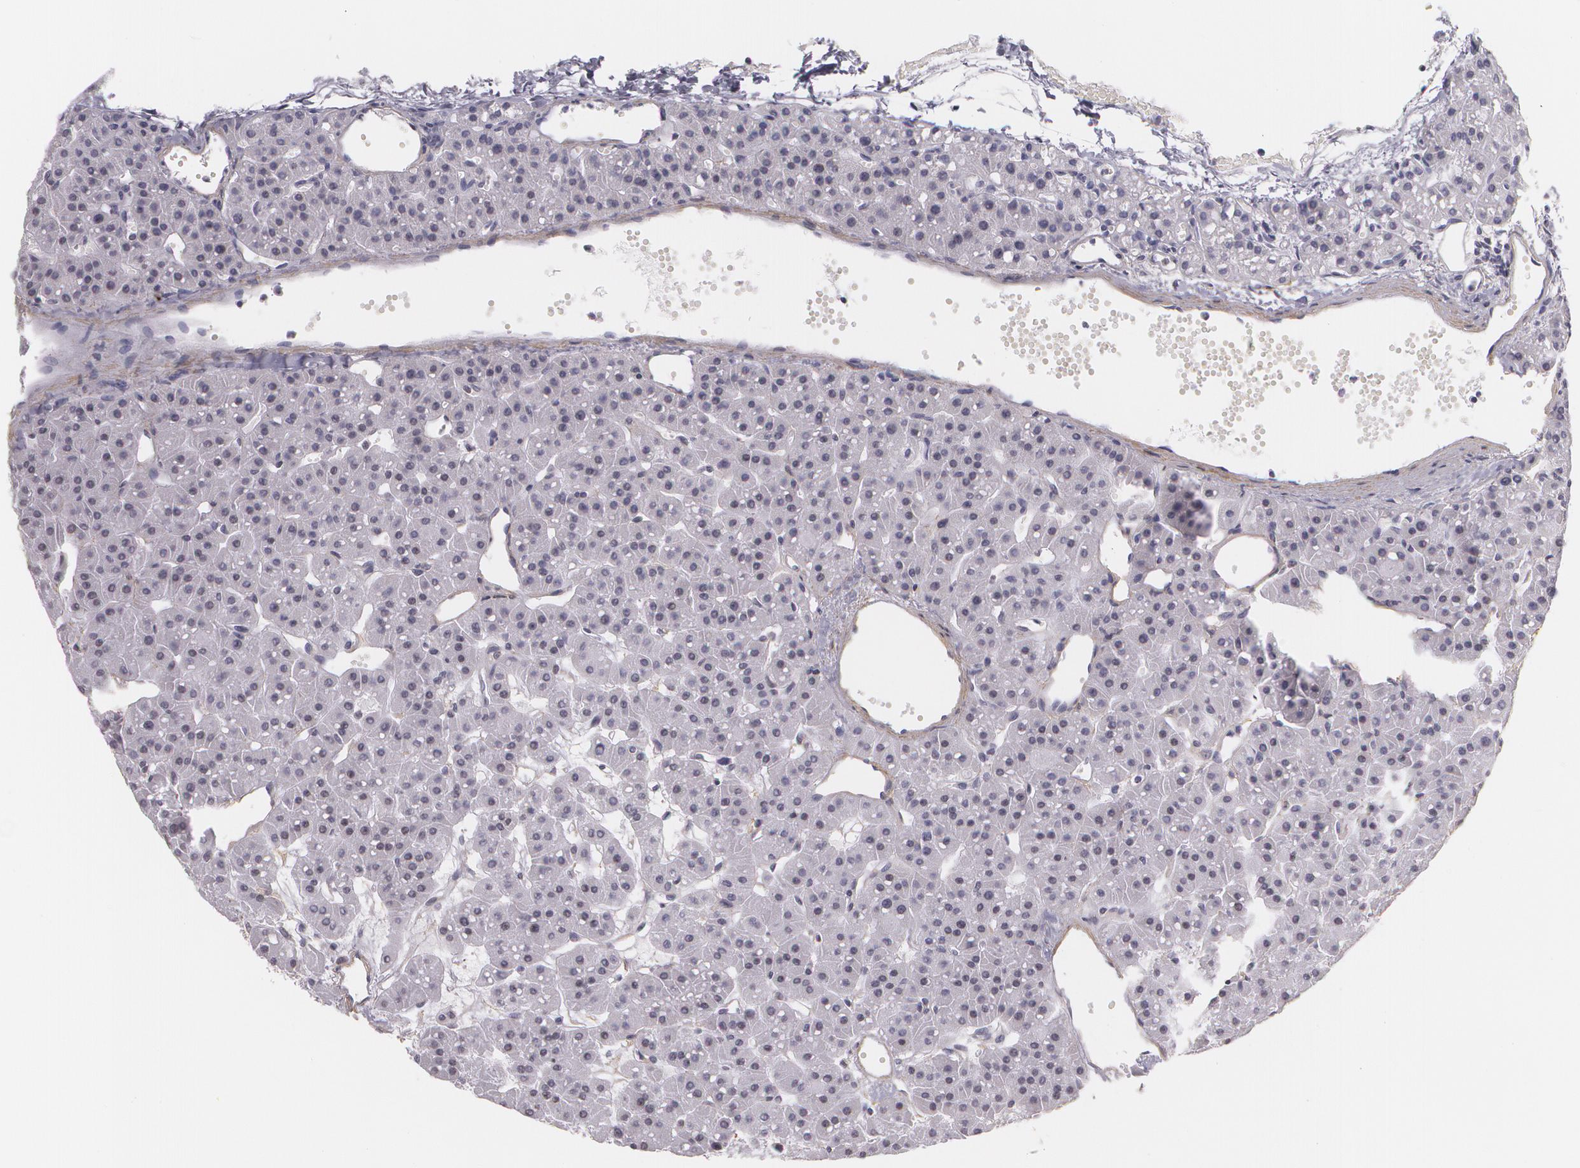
{"staining": {"intensity": "negative", "quantity": "none", "location": "none"}, "tissue": "parathyroid gland", "cell_type": "Glandular cells", "image_type": "normal", "snomed": [{"axis": "morphology", "description": "Normal tissue, NOS"}, {"axis": "topography", "description": "Parathyroid gland"}], "caption": "This is an immunohistochemistry (IHC) photomicrograph of benign parathyroid gland. There is no positivity in glandular cells.", "gene": "VAMP1", "patient": {"sex": "female", "age": 76}}